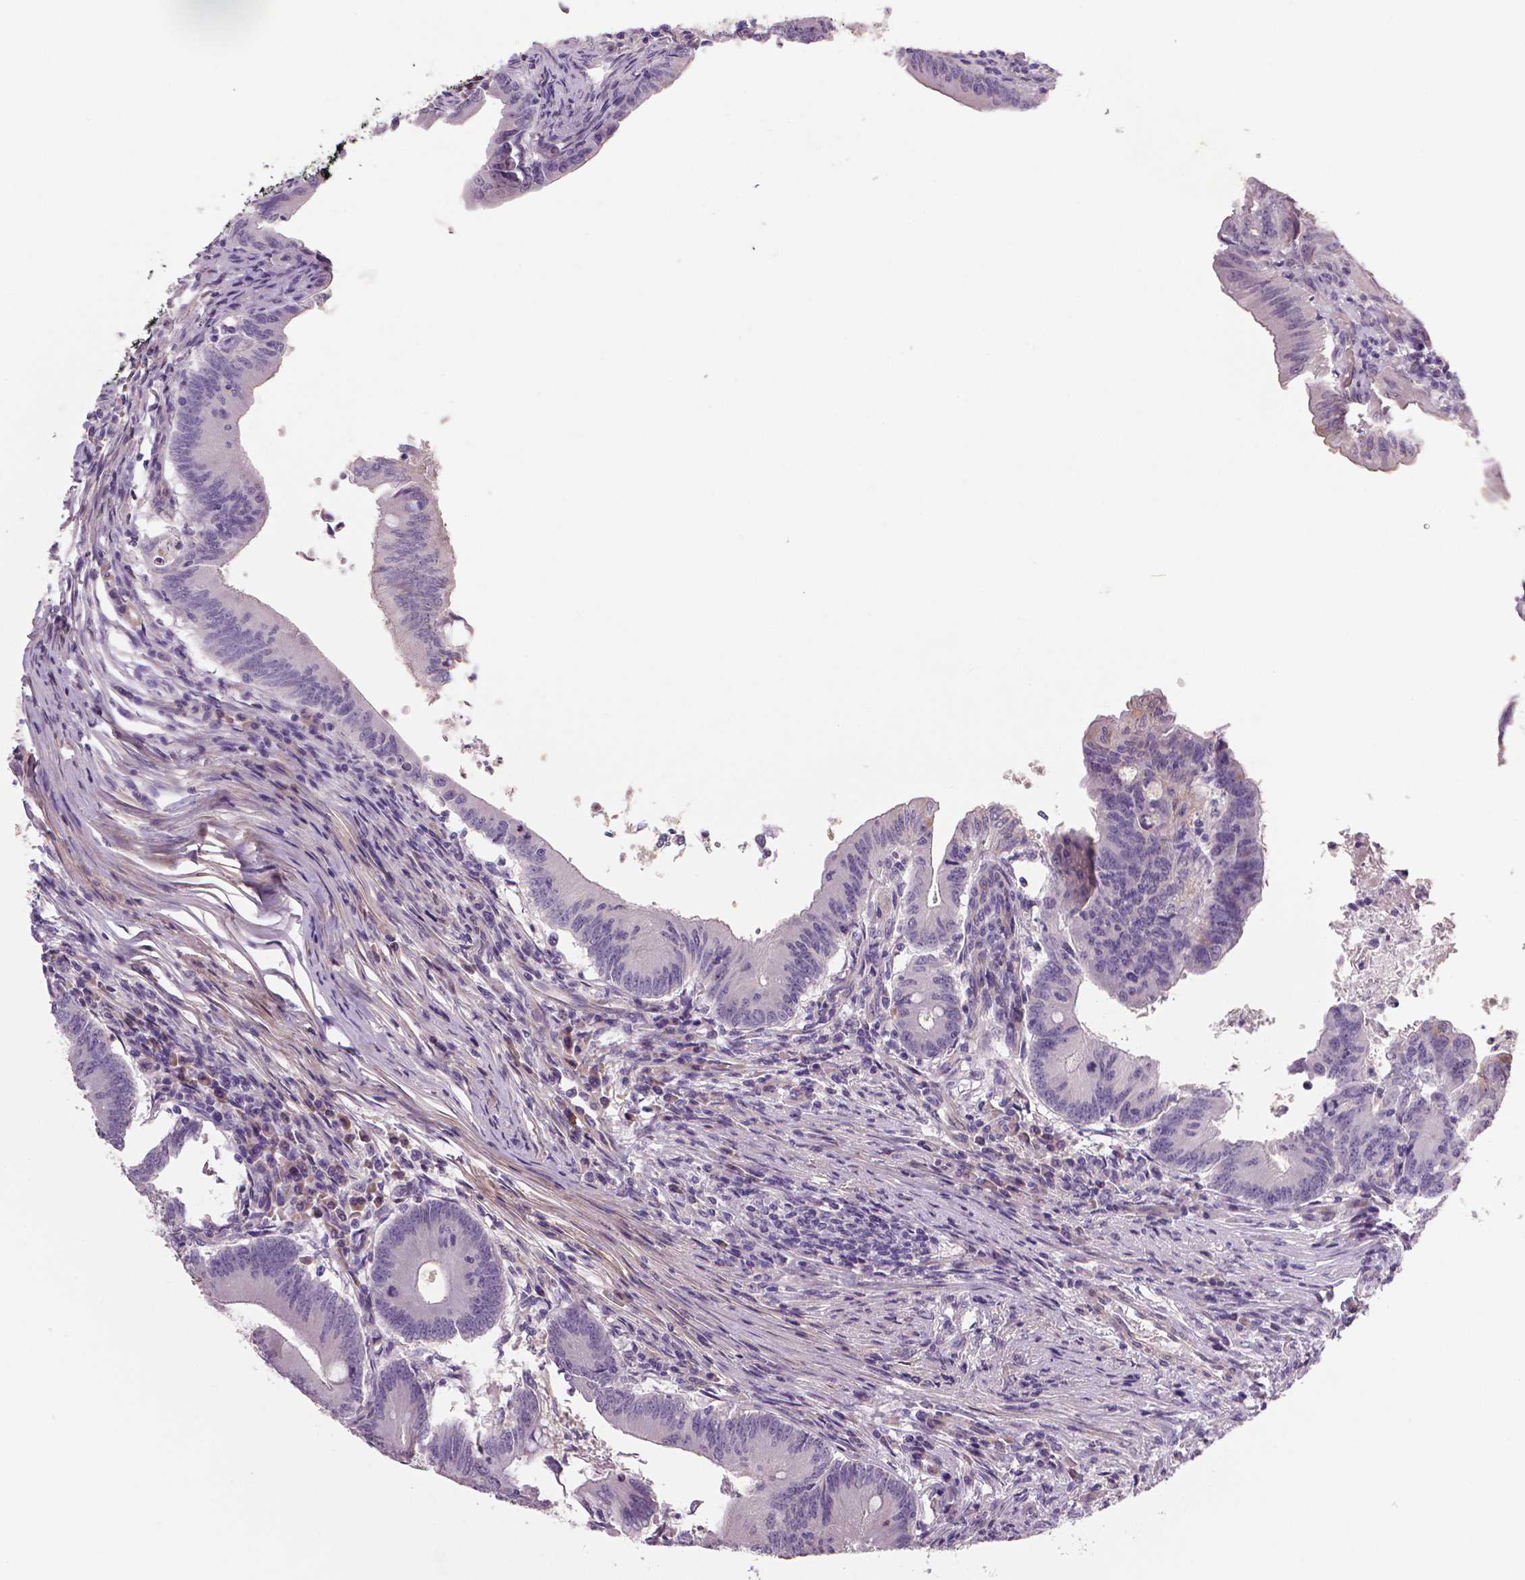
{"staining": {"intensity": "negative", "quantity": "none", "location": "none"}, "tissue": "colorectal cancer", "cell_type": "Tumor cells", "image_type": "cancer", "snomed": [{"axis": "morphology", "description": "Adenocarcinoma, NOS"}, {"axis": "topography", "description": "Colon"}], "caption": "DAB (3,3'-diaminobenzidine) immunohistochemical staining of colorectal cancer (adenocarcinoma) reveals no significant positivity in tumor cells. (DAB immunohistochemistry, high magnification).", "gene": "FLT1", "patient": {"sex": "female", "age": 70}}